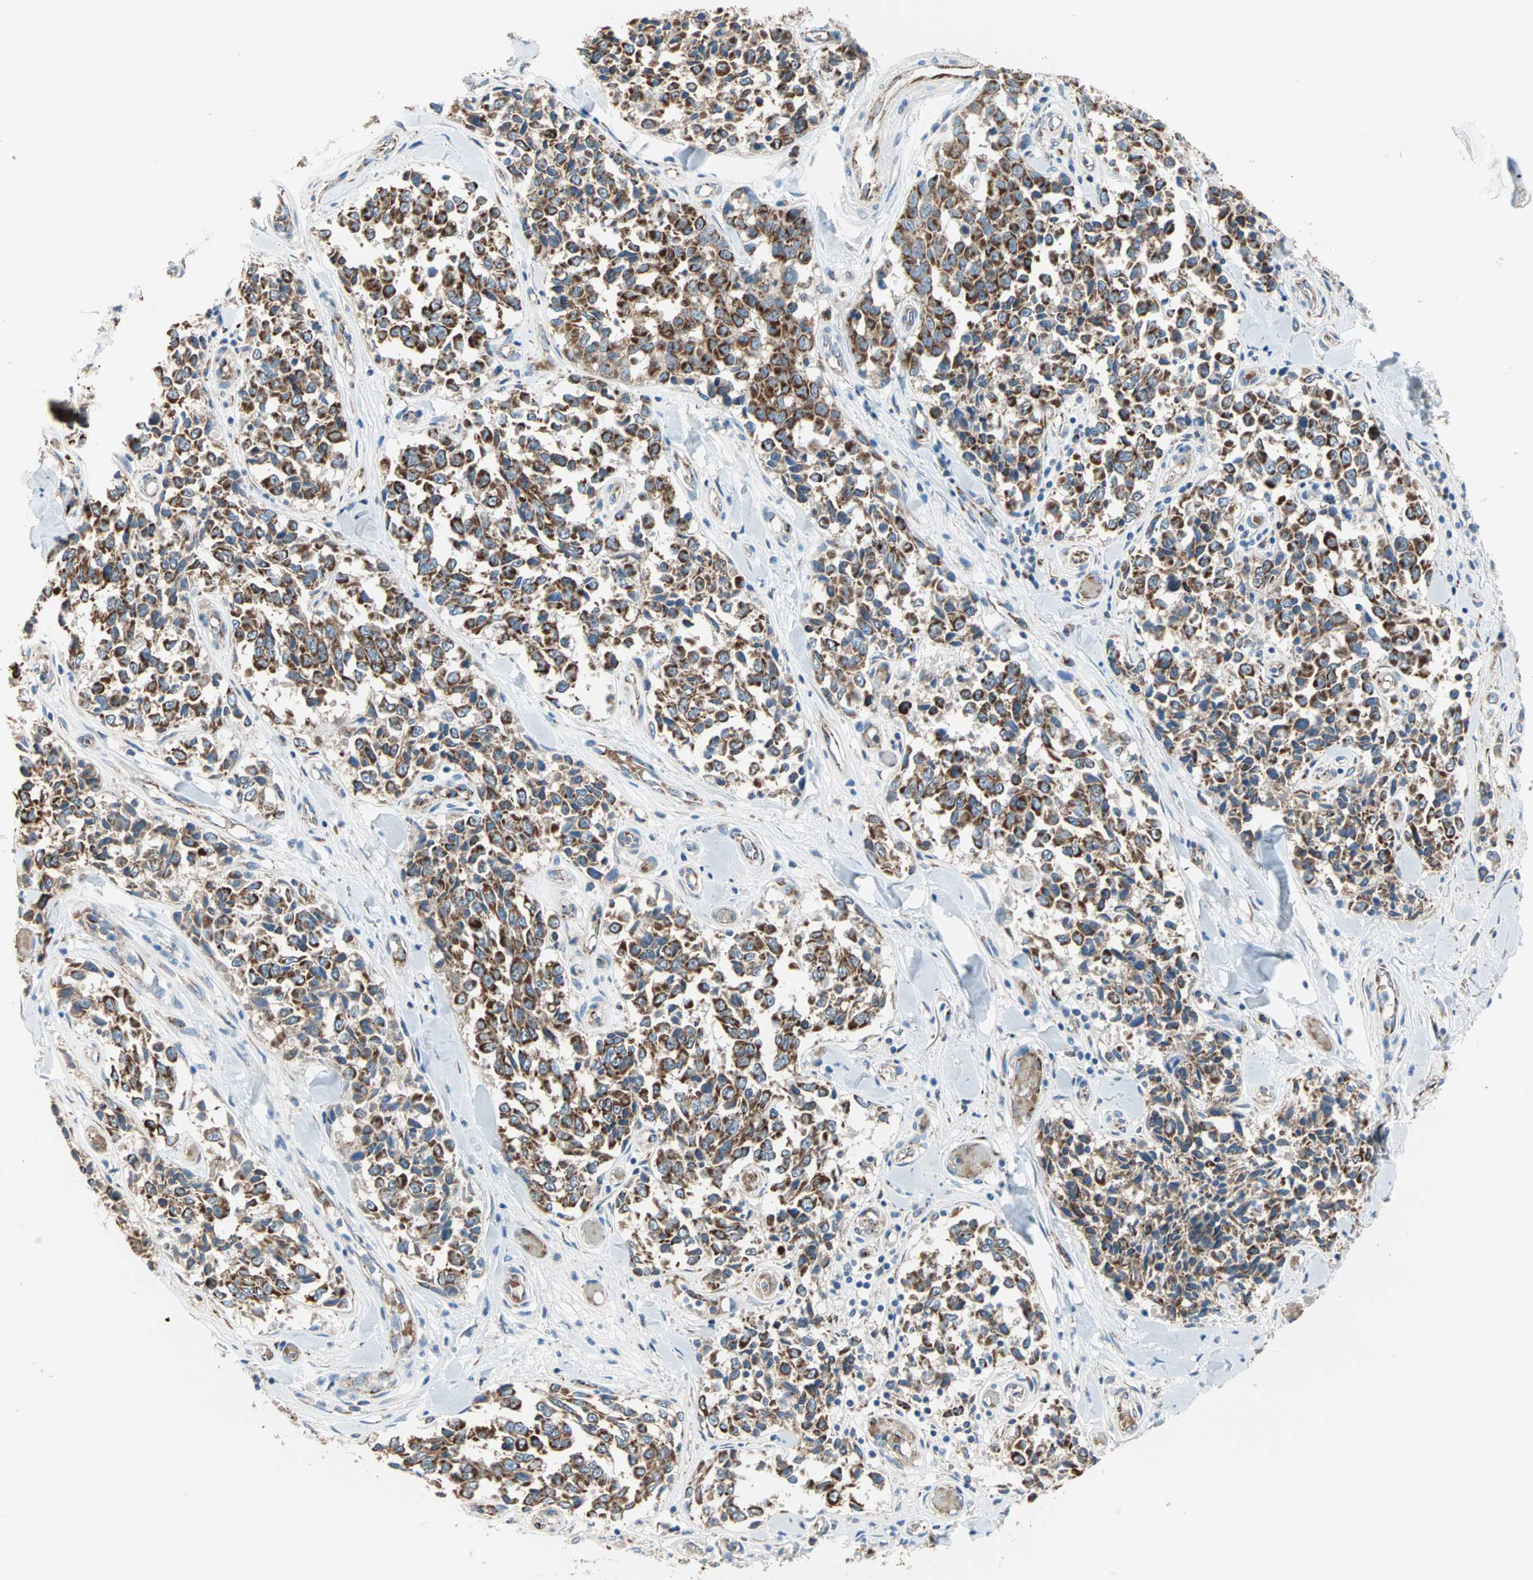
{"staining": {"intensity": "strong", "quantity": ">75%", "location": "cytoplasmic/membranous"}, "tissue": "melanoma", "cell_type": "Tumor cells", "image_type": "cancer", "snomed": [{"axis": "morphology", "description": "Malignant melanoma, NOS"}, {"axis": "topography", "description": "Skin"}], "caption": "DAB (3,3'-diaminobenzidine) immunohistochemical staining of human melanoma reveals strong cytoplasmic/membranous protein expression in approximately >75% of tumor cells. (Stains: DAB in brown, nuclei in blue, Microscopy: brightfield microscopy at high magnification).", "gene": "TST", "patient": {"sex": "female", "age": 64}}